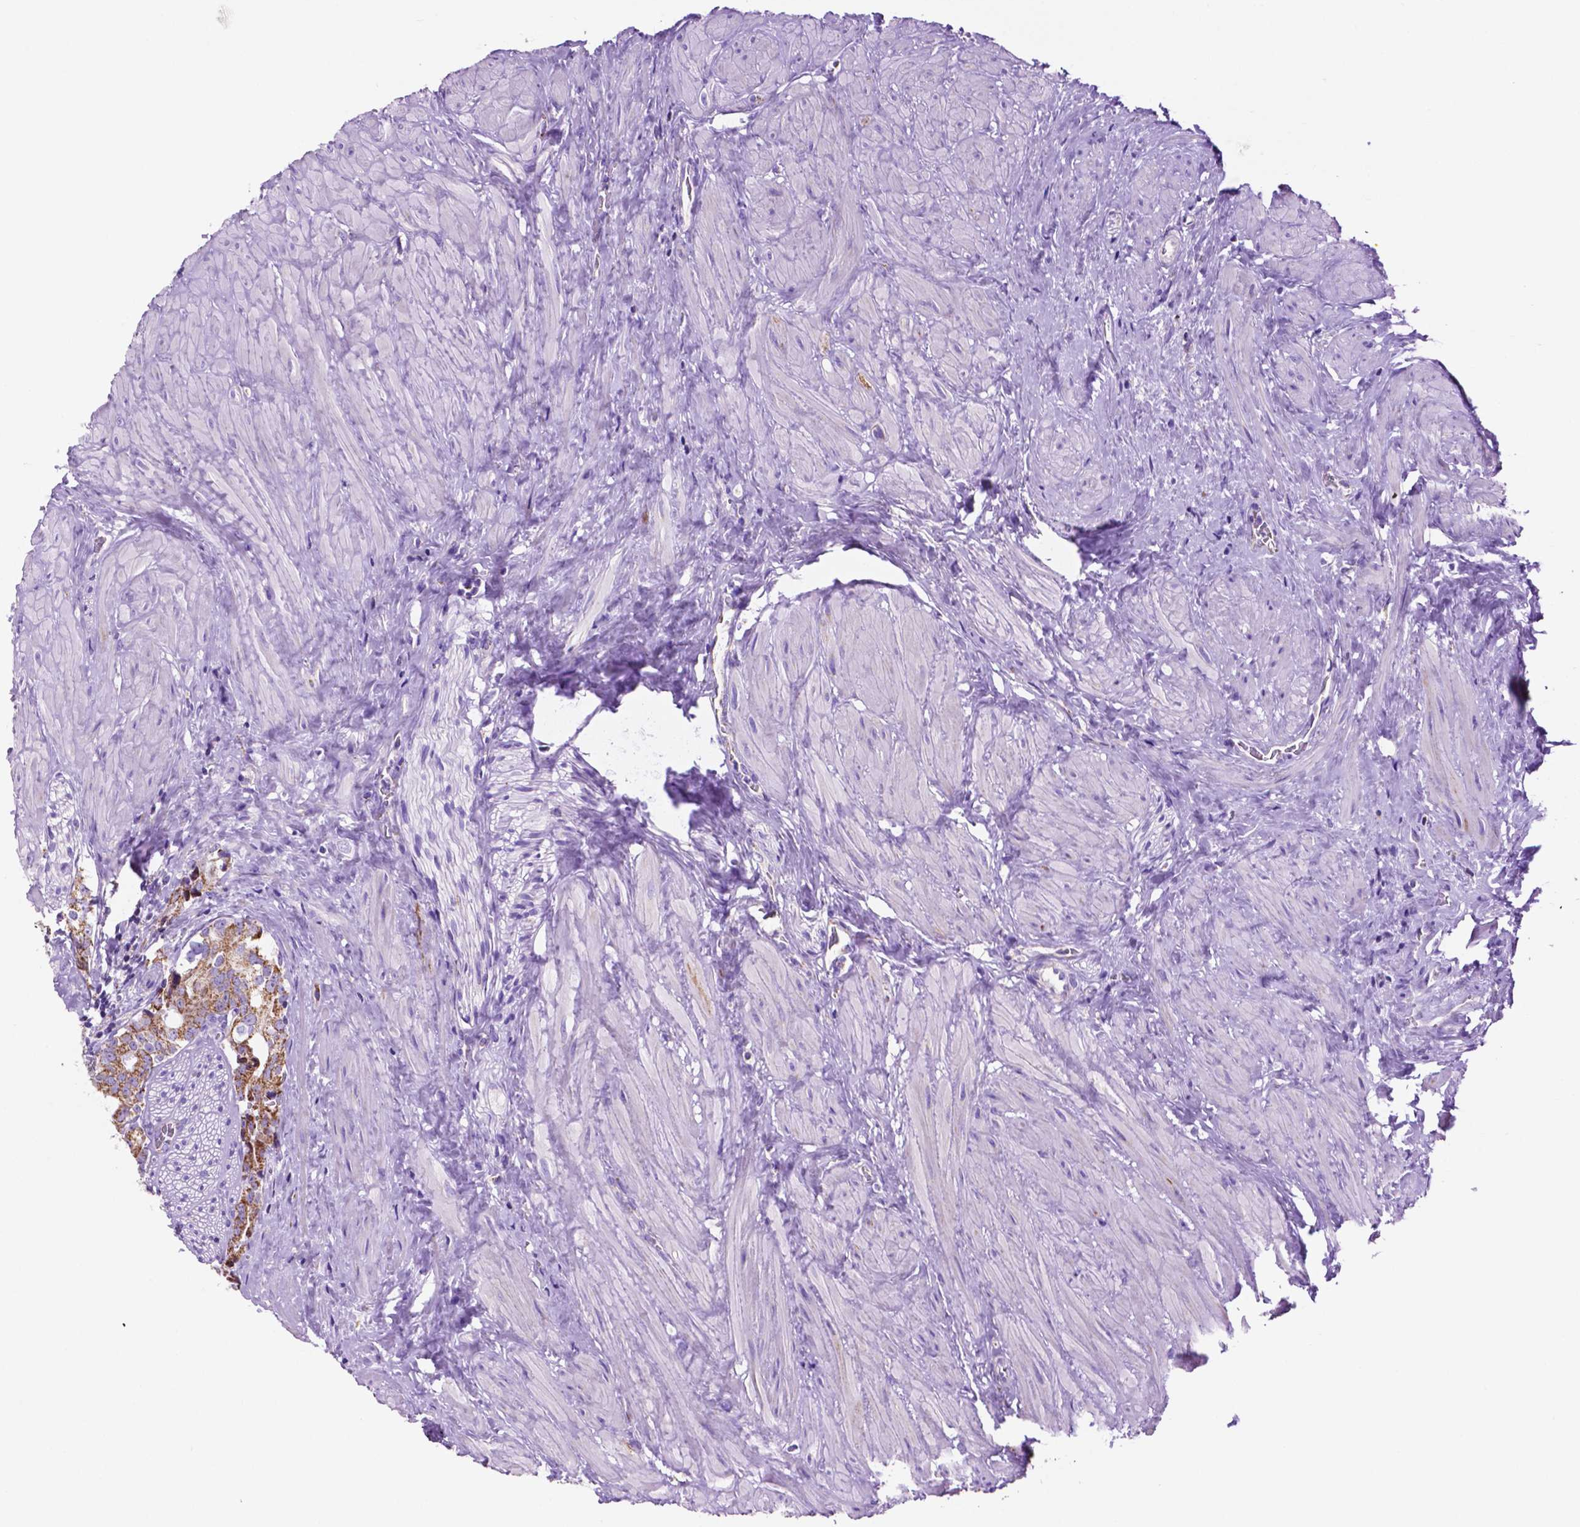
{"staining": {"intensity": "moderate", "quantity": ">75%", "location": "cytoplasmic/membranous"}, "tissue": "prostate cancer", "cell_type": "Tumor cells", "image_type": "cancer", "snomed": [{"axis": "morphology", "description": "Adenocarcinoma, NOS"}, {"axis": "topography", "description": "Prostate and seminal vesicle, NOS"}], "caption": "Prostate cancer (adenocarcinoma) stained with a brown dye reveals moderate cytoplasmic/membranous positive expression in approximately >75% of tumor cells.", "gene": "GDPD5", "patient": {"sex": "male", "age": 63}}